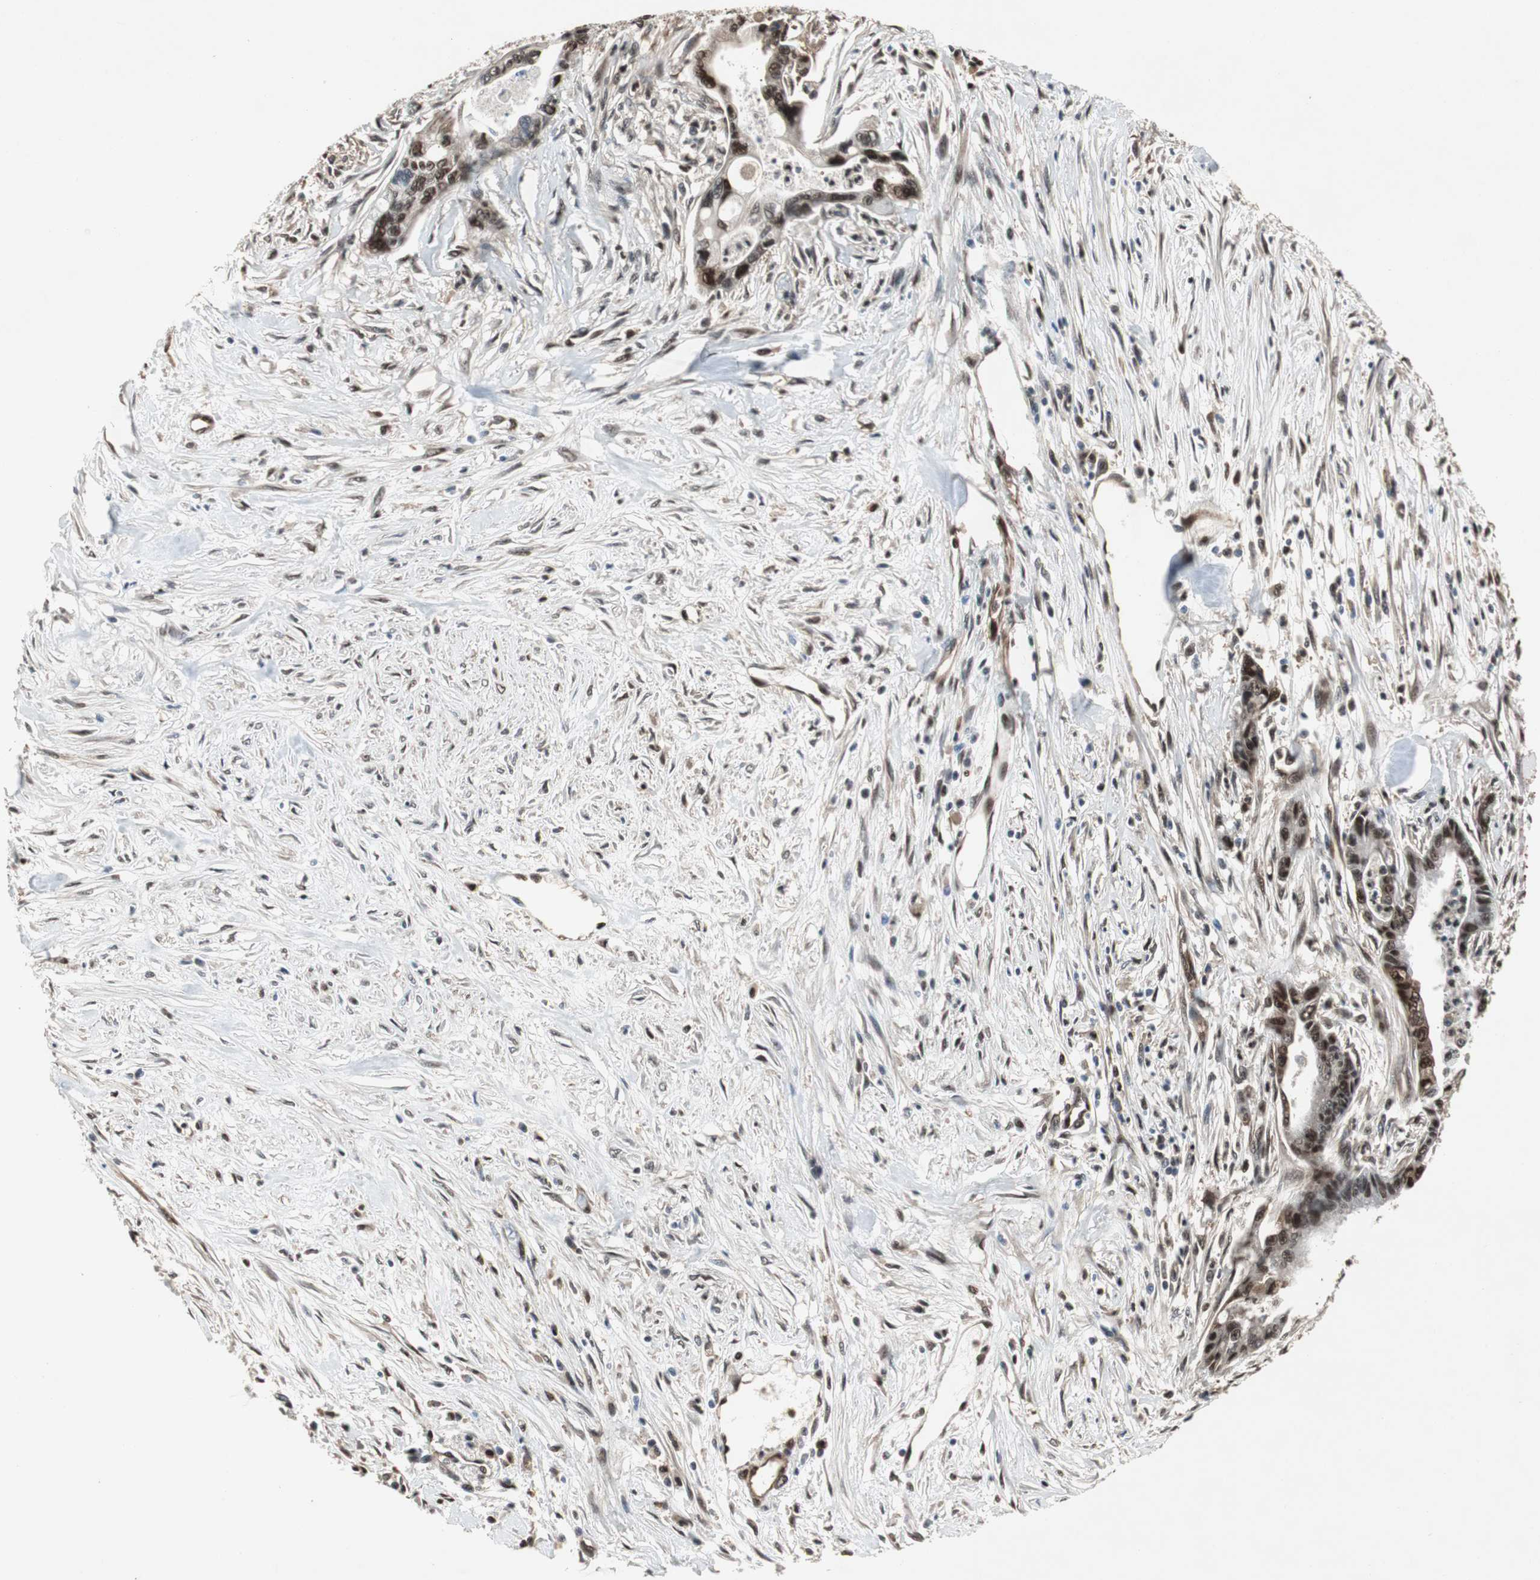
{"staining": {"intensity": "strong", "quantity": ">75%", "location": "cytoplasmic/membranous,nuclear"}, "tissue": "pancreatic cancer", "cell_type": "Tumor cells", "image_type": "cancer", "snomed": [{"axis": "morphology", "description": "Adenocarcinoma, NOS"}, {"axis": "topography", "description": "Pancreas"}], "caption": "Immunohistochemistry of human pancreatic adenocarcinoma displays high levels of strong cytoplasmic/membranous and nuclear positivity in approximately >75% of tumor cells. (DAB IHC, brown staining for protein, blue staining for nuclei).", "gene": "ACLY", "patient": {"sex": "male", "age": 70}}